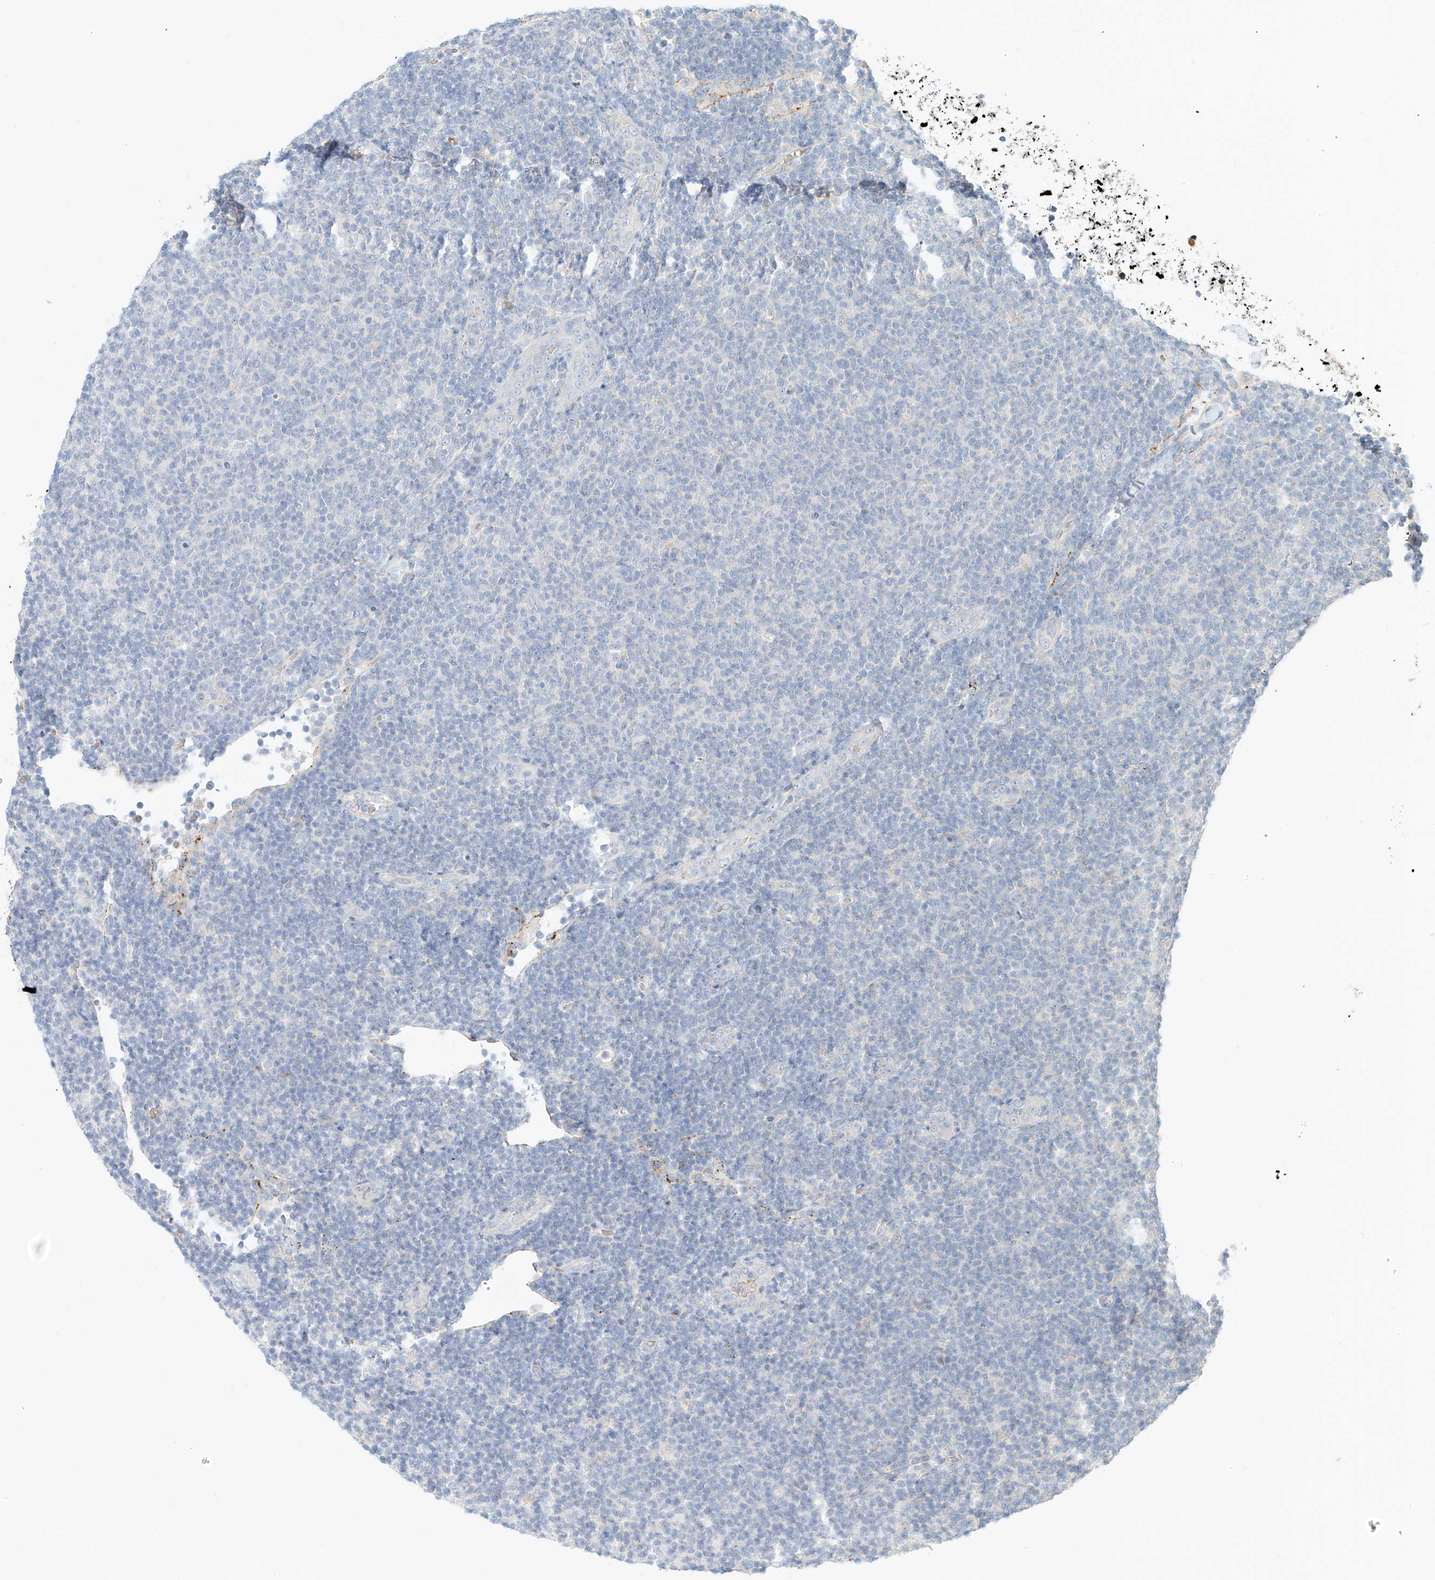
{"staining": {"intensity": "negative", "quantity": "none", "location": "none"}, "tissue": "lymphoma", "cell_type": "Tumor cells", "image_type": "cancer", "snomed": [{"axis": "morphology", "description": "Malignant lymphoma, non-Hodgkin's type, Low grade"}, {"axis": "topography", "description": "Lymph node"}], "caption": "DAB immunohistochemical staining of human lymphoma exhibits no significant staining in tumor cells.", "gene": "SYTL3", "patient": {"sex": "male", "age": 66}}